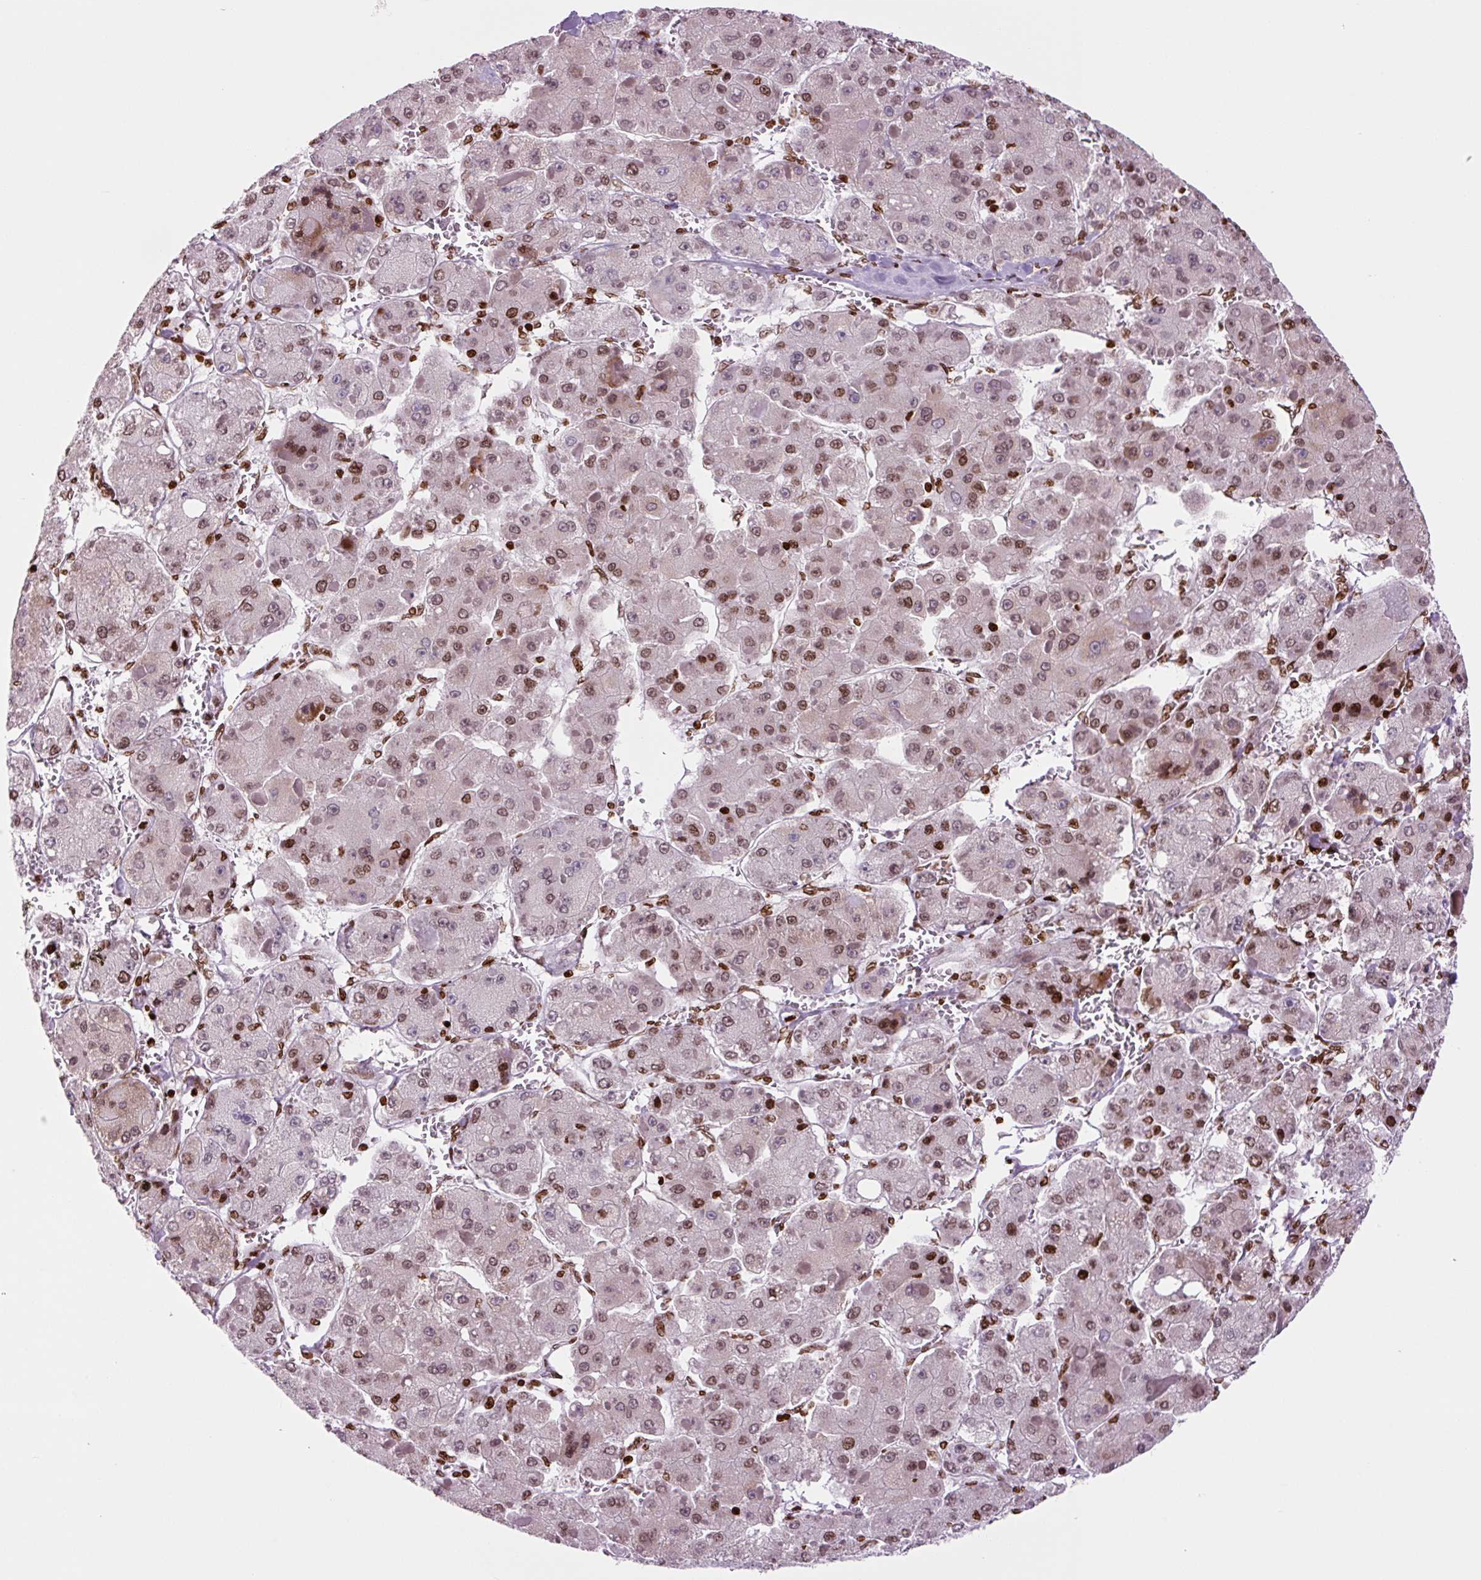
{"staining": {"intensity": "moderate", "quantity": ">75%", "location": "nuclear"}, "tissue": "liver cancer", "cell_type": "Tumor cells", "image_type": "cancer", "snomed": [{"axis": "morphology", "description": "Carcinoma, Hepatocellular, NOS"}, {"axis": "topography", "description": "Liver"}], "caption": "Immunohistochemical staining of human hepatocellular carcinoma (liver) reveals moderate nuclear protein staining in about >75% of tumor cells. The staining was performed using DAB to visualize the protein expression in brown, while the nuclei were stained in blue with hematoxylin (Magnification: 20x).", "gene": "H1-3", "patient": {"sex": "female", "age": 73}}